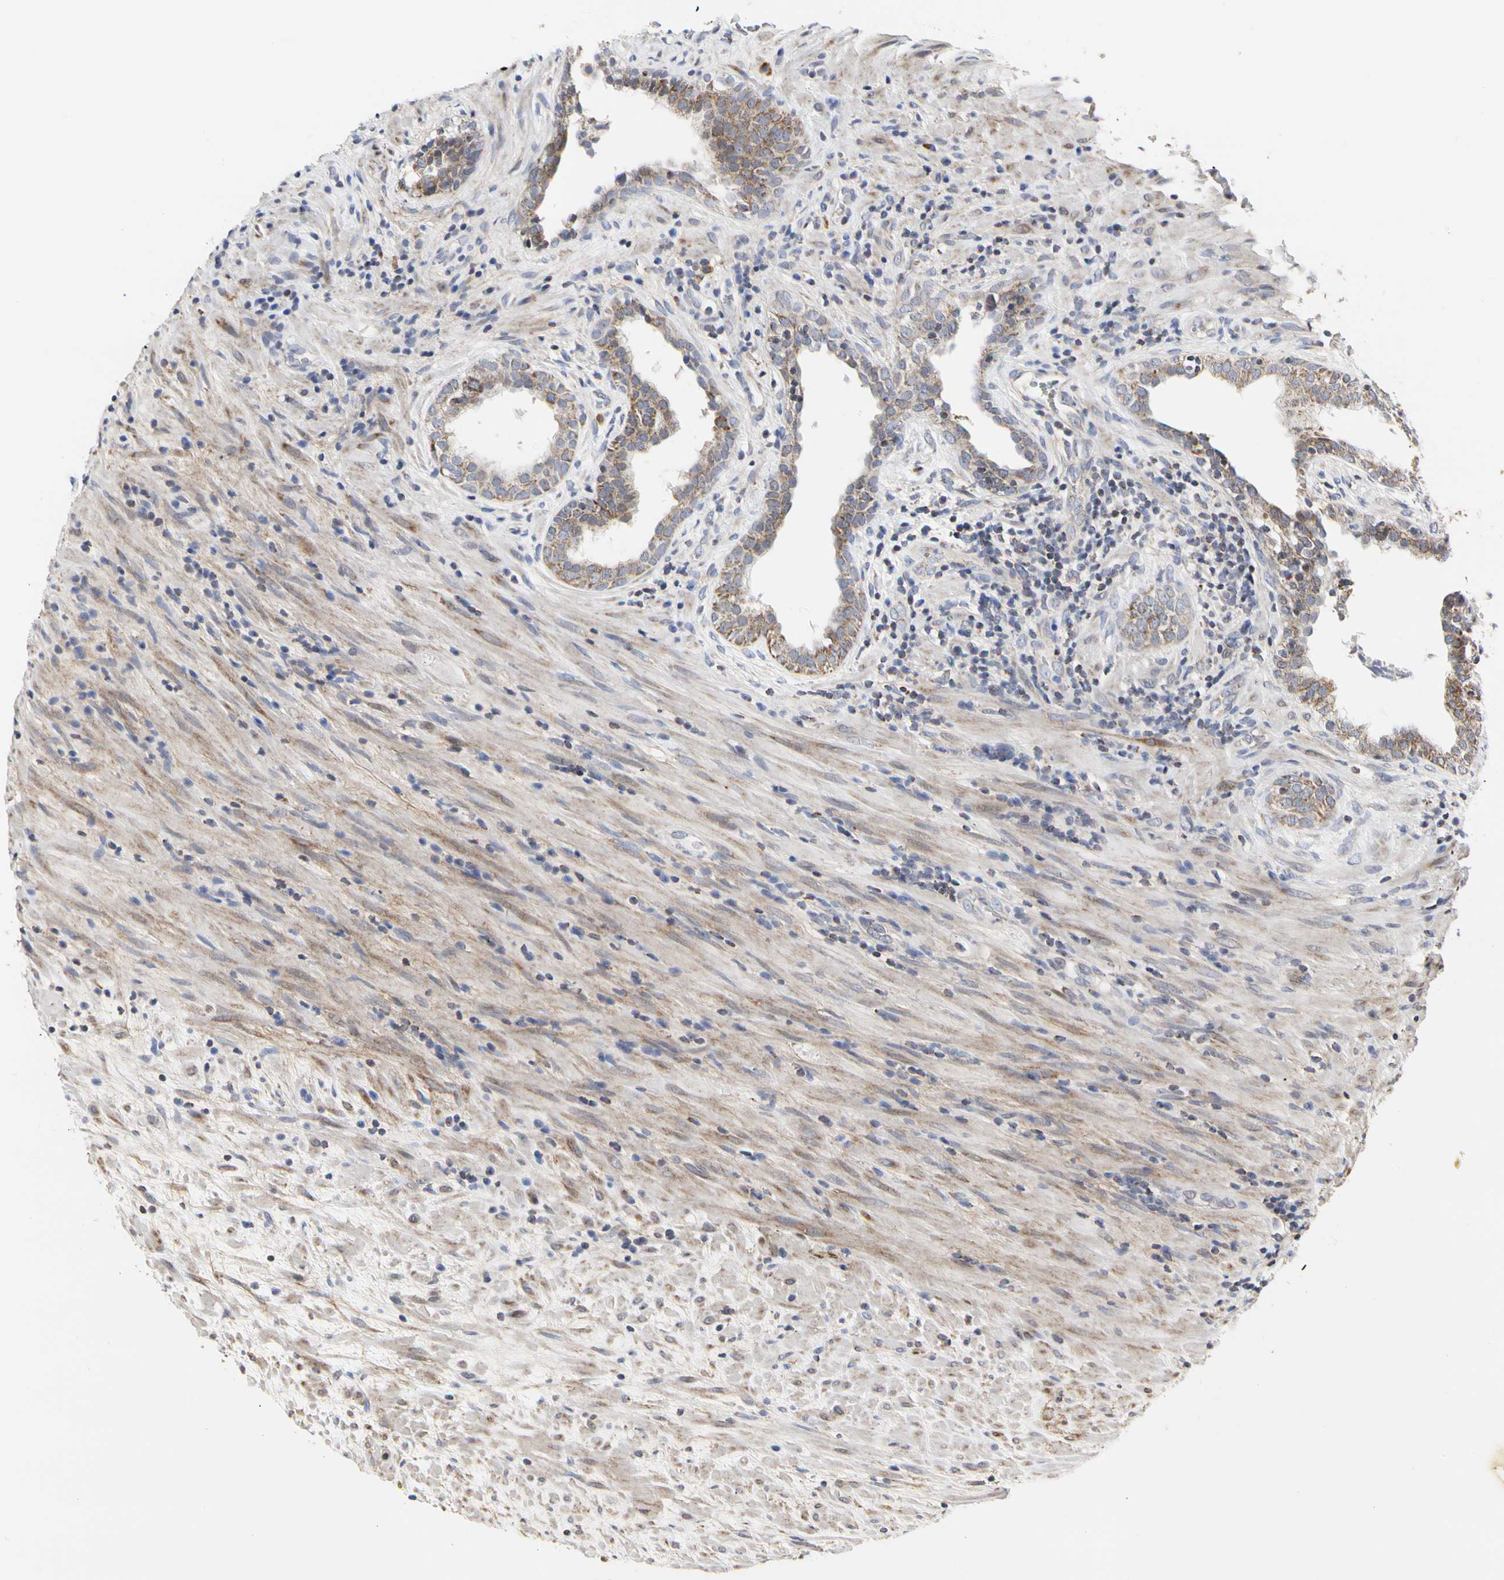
{"staining": {"intensity": "moderate", "quantity": ">75%", "location": "cytoplasmic/membranous"}, "tissue": "prostate", "cell_type": "Glandular cells", "image_type": "normal", "snomed": [{"axis": "morphology", "description": "Normal tissue, NOS"}, {"axis": "topography", "description": "Prostate"}], "caption": "Brown immunohistochemical staining in unremarkable prostate demonstrates moderate cytoplasmic/membranous positivity in approximately >75% of glandular cells.", "gene": "TSKU", "patient": {"sex": "male", "age": 76}}